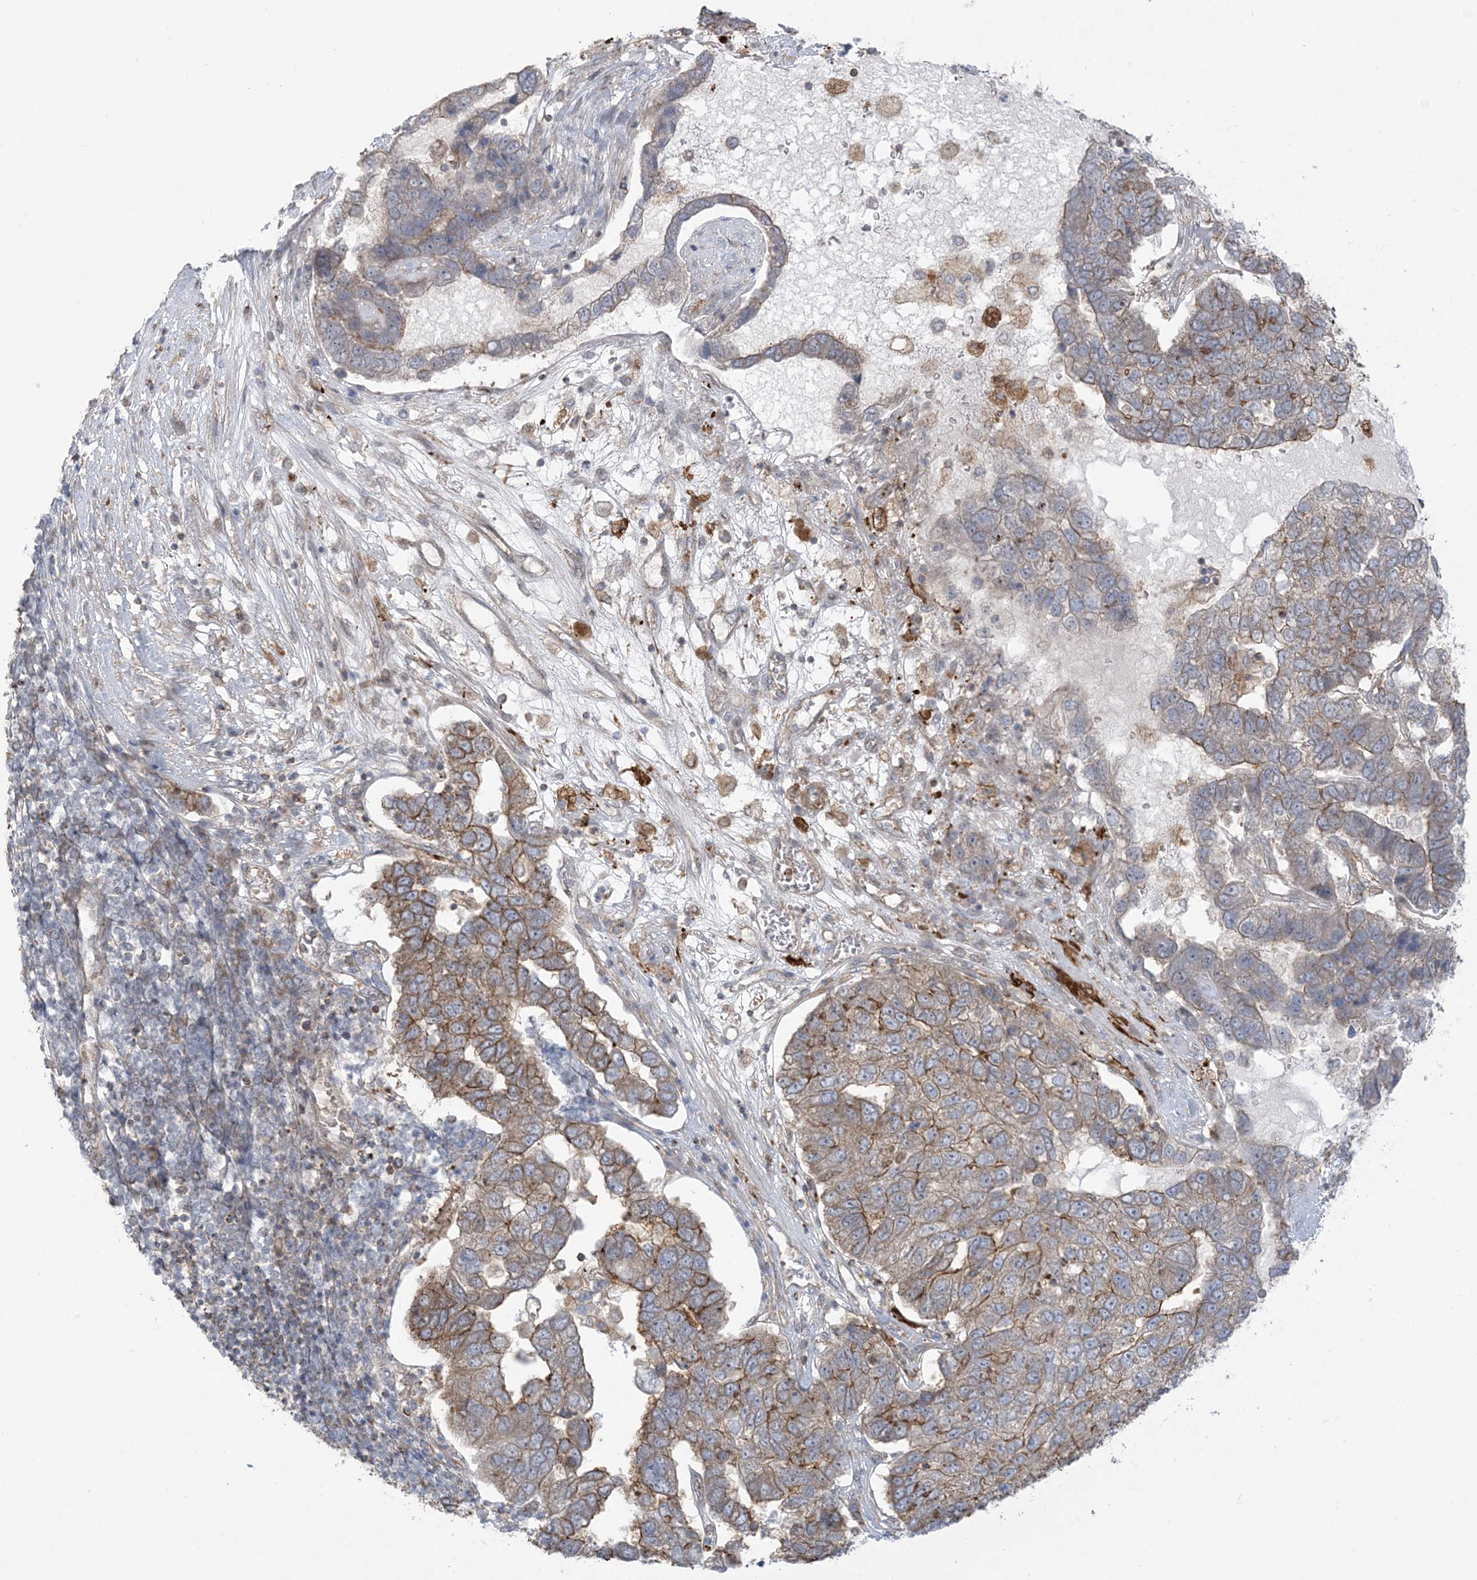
{"staining": {"intensity": "moderate", "quantity": "25%-75%", "location": "cytoplasmic/membranous"}, "tissue": "pancreatic cancer", "cell_type": "Tumor cells", "image_type": "cancer", "snomed": [{"axis": "morphology", "description": "Adenocarcinoma, NOS"}, {"axis": "topography", "description": "Pancreas"}], "caption": "Immunohistochemical staining of human pancreatic adenocarcinoma displays medium levels of moderate cytoplasmic/membranous protein positivity in about 25%-75% of tumor cells. Nuclei are stained in blue.", "gene": "ICMT", "patient": {"sex": "female", "age": 61}}